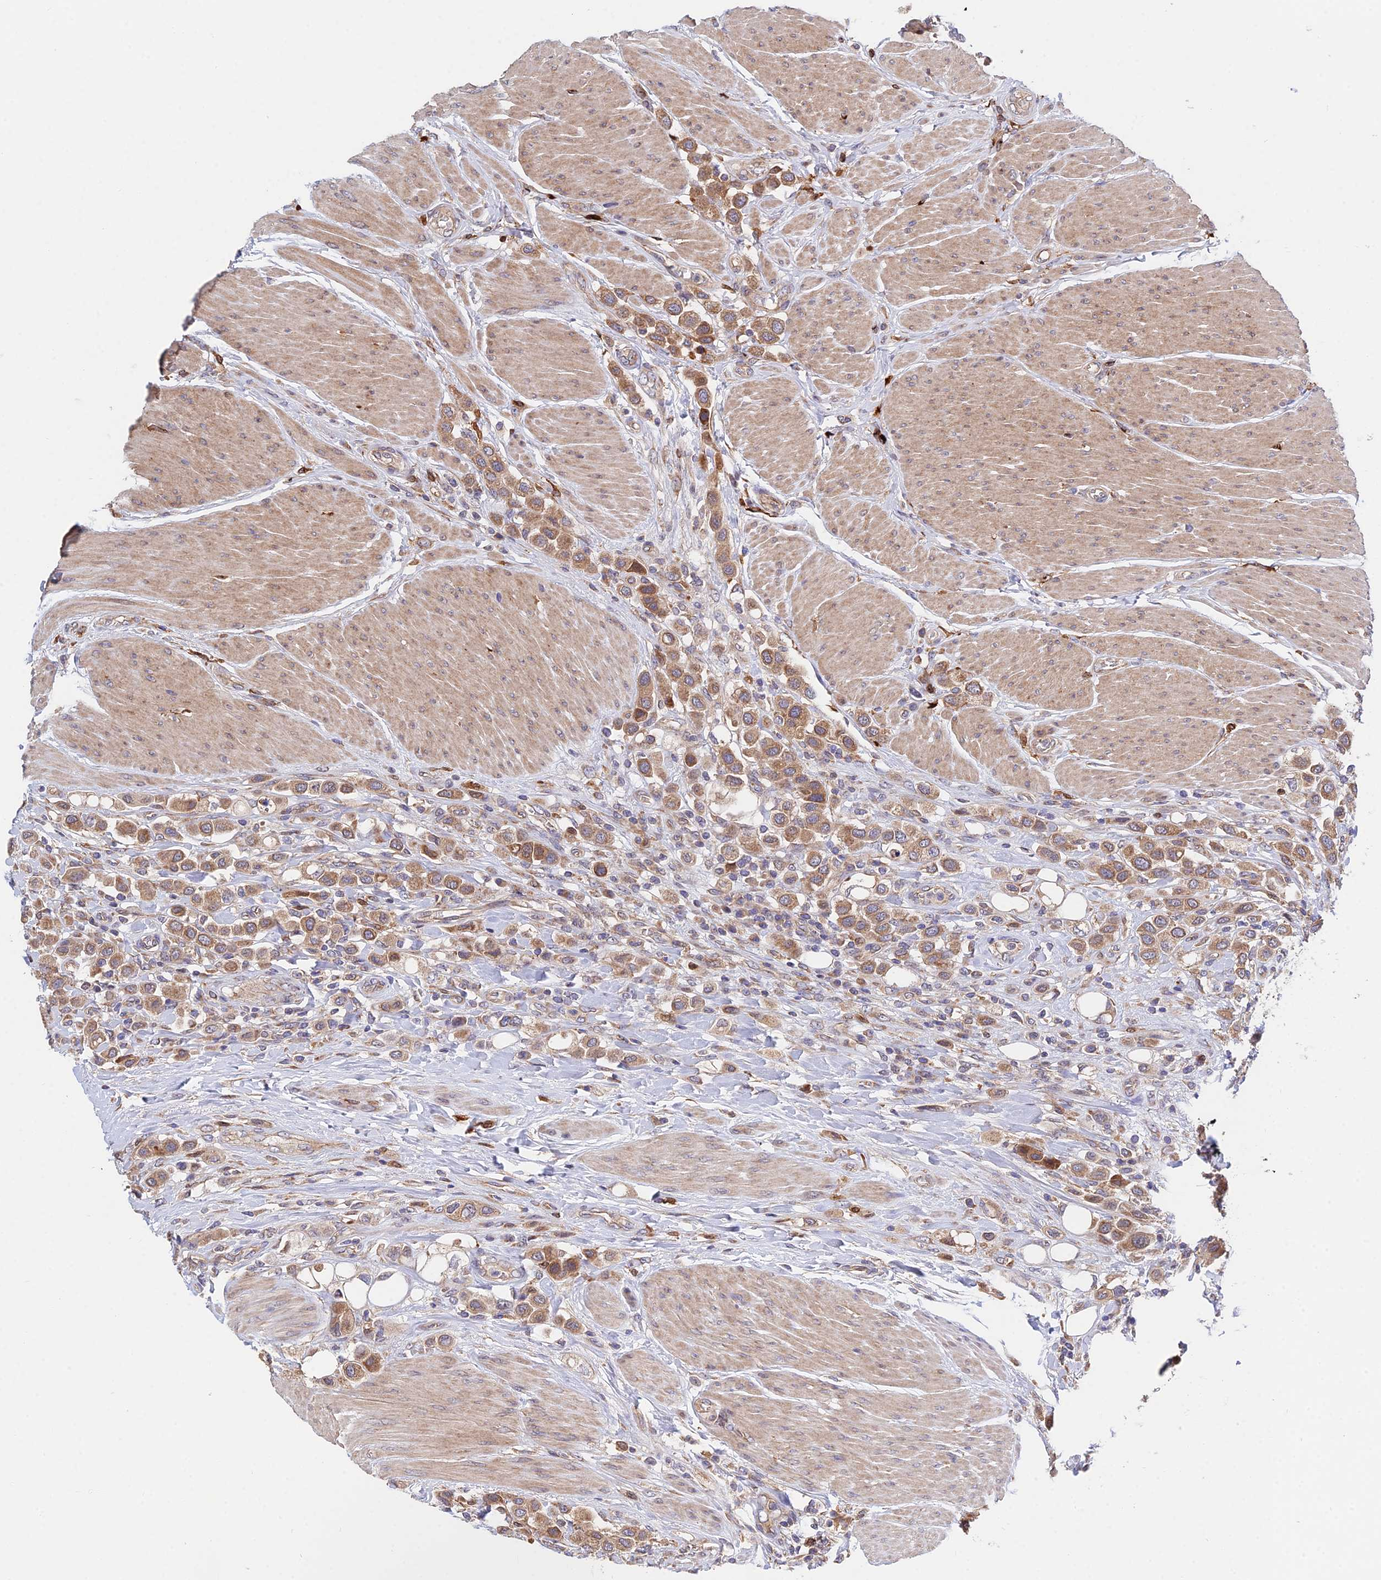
{"staining": {"intensity": "moderate", "quantity": ">75%", "location": "cytoplasmic/membranous"}, "tissue": "urothelial cancer", "cell_type": "Tumor cells", "image_type": "cancer", "snomed": [{"axis": "morphology", "description": "Urothelial carcinoma, High grade"}, {"axis": "topography", "description": "Urinary bladder"}], "caption": "Moderate cytoplasmic/membranous positivity is identified in about >75% of tumor cells in urothelial carcinoma (high-grade). (DAB (3,3'-diaminobenzidine) IHC, brown staining for protein, blue staining for nuclei).", "gene": "CDC37L1", "patient": {"sex": "male", "age": 50}}